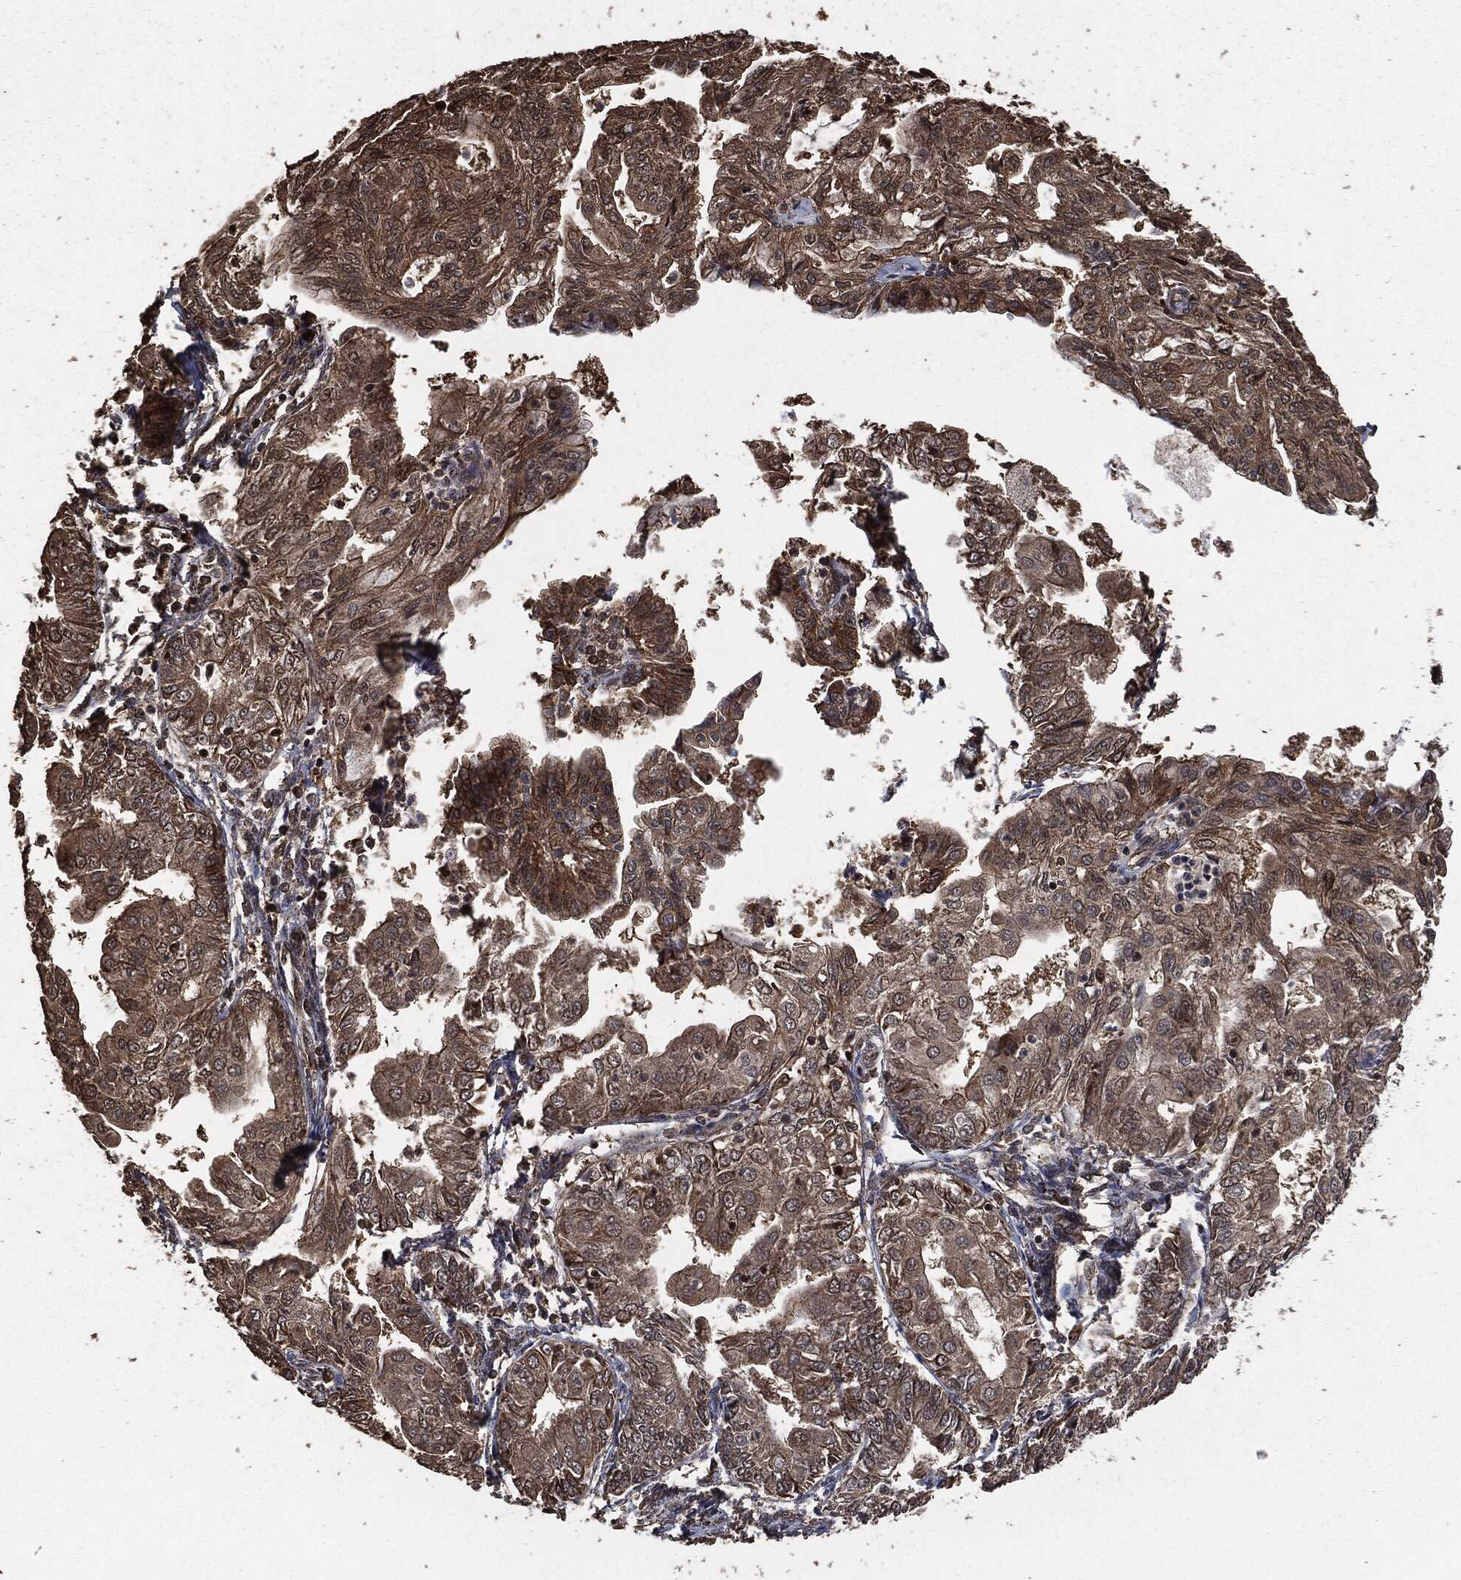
{"staining": {"intensity": "moderate", "quantity": "25%-75%", "location": "cytoplasmic/membranous"}, "tissue": "endometrial cancer", "cell_type": "Tumor cells", "image_type": "cancer", "snomed": [{"axis": "morphology", "description": "Adenocarcinoma, NOS"}, {"axis": "topography", "description": "Endometrium"}], "caption": "Adenocarcinoma (endometrial) tissue reveals moderate cytoplasmic/membranous positivity in about 25%-75% of tumor cells, visualized by immunohistochemistry. Using DAB (3,3'-diaminobenzidine) (brown) and hematoxylin (blue) stains, captured at high magnification using brightfield microscopy.", "gene": "EGFR", "patient": {"sex": "female", "age": 68}}